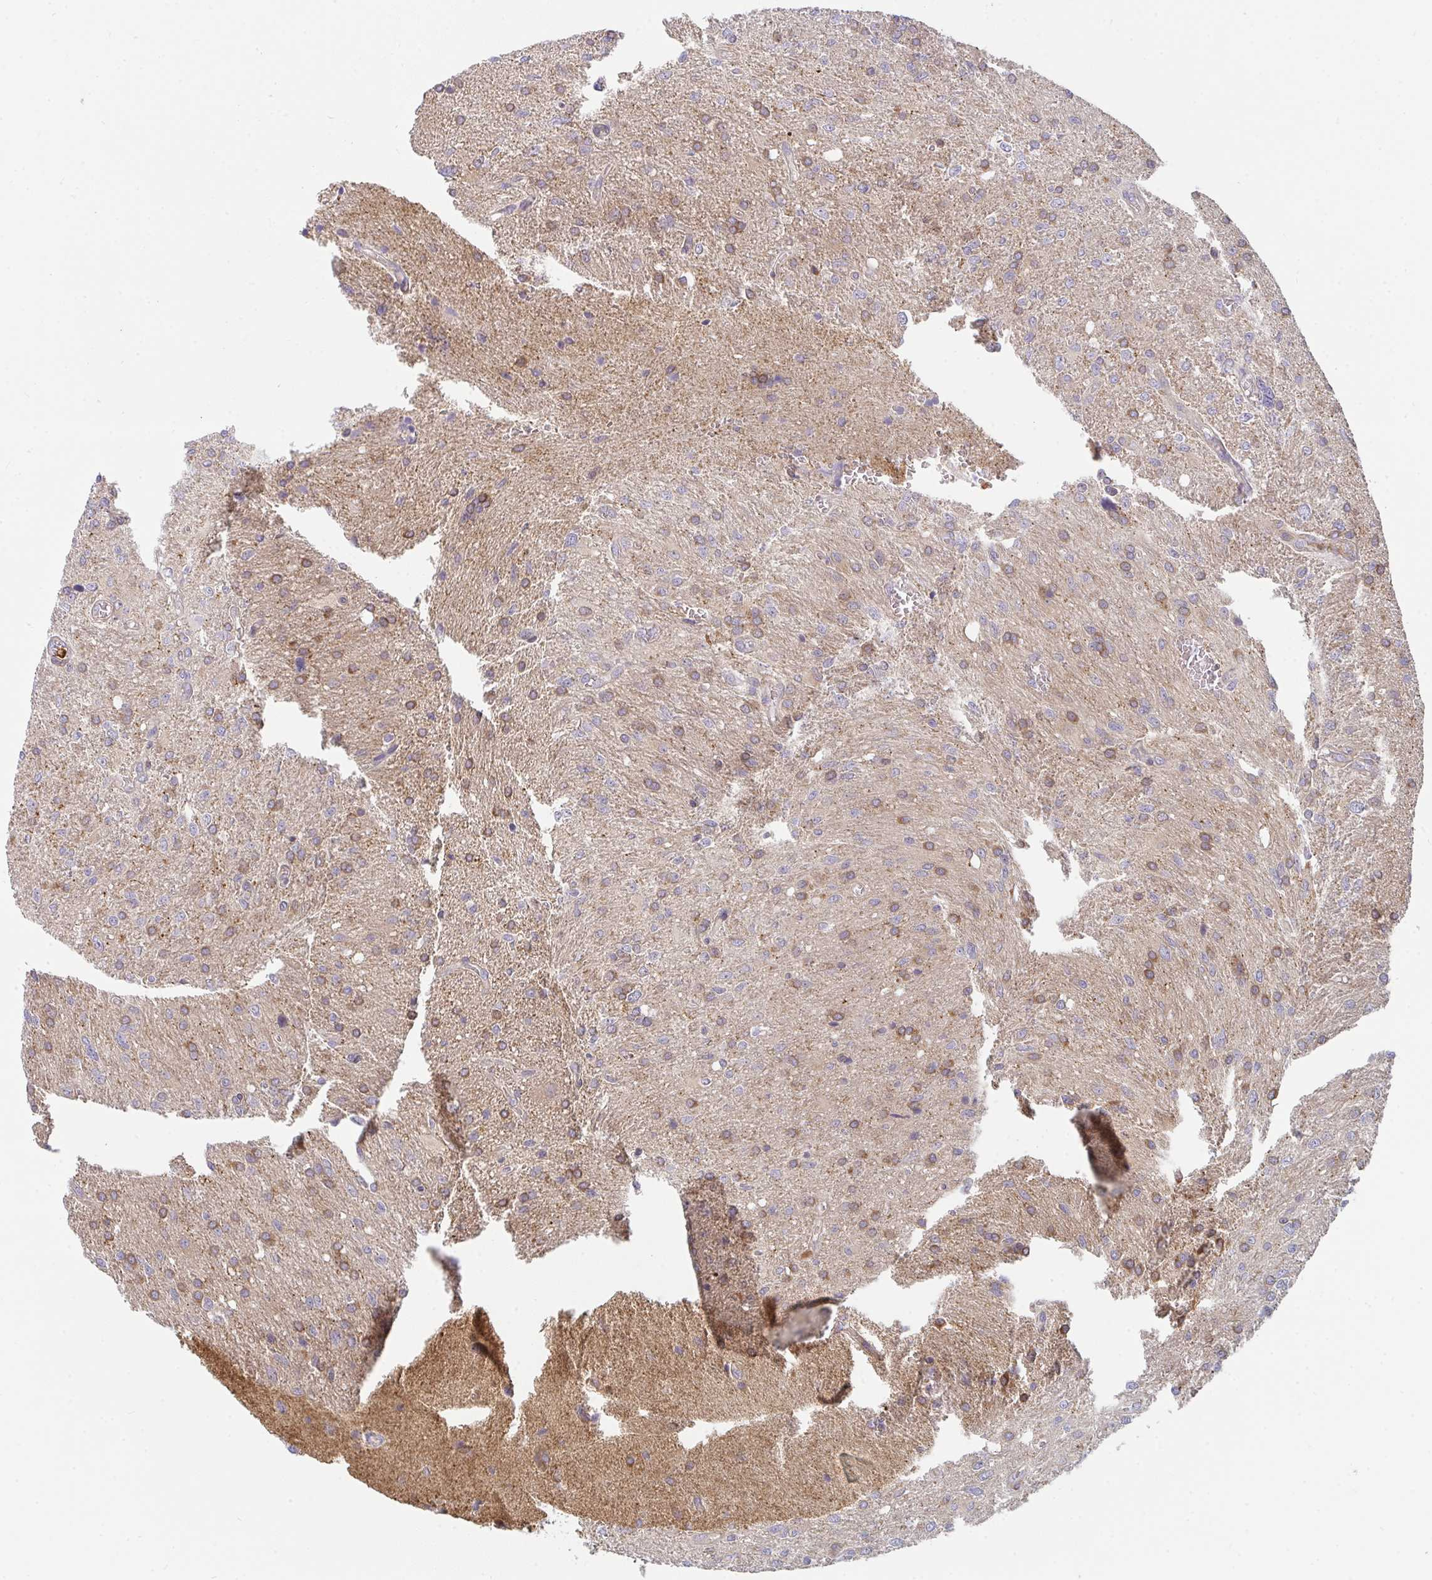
{"staining": {"intensity": "moderate", "quantity": "<25%", "location": "cytoplasmic/membranous"}, "tissue": "glioma", "cell_type": "Tumor cells", "image_type": "cancer", "snomed": [{"axis": "morphology", "description": "Glioma, malignant, Low grade"}, {"axis": "topography", "description": "Brain"}], "caption": "Tumor cells exhibit low levels of moderate cytoplasmic/membranous expression in approximately <25% of cells in human low-grade glioma (malignant). Using DAB (brown) and hematoxylin (blue) stains, captured at high magnification using brightfield microscopy.", "gene": "CSF3R", "patient": {"sex": "male", "age": 66}}